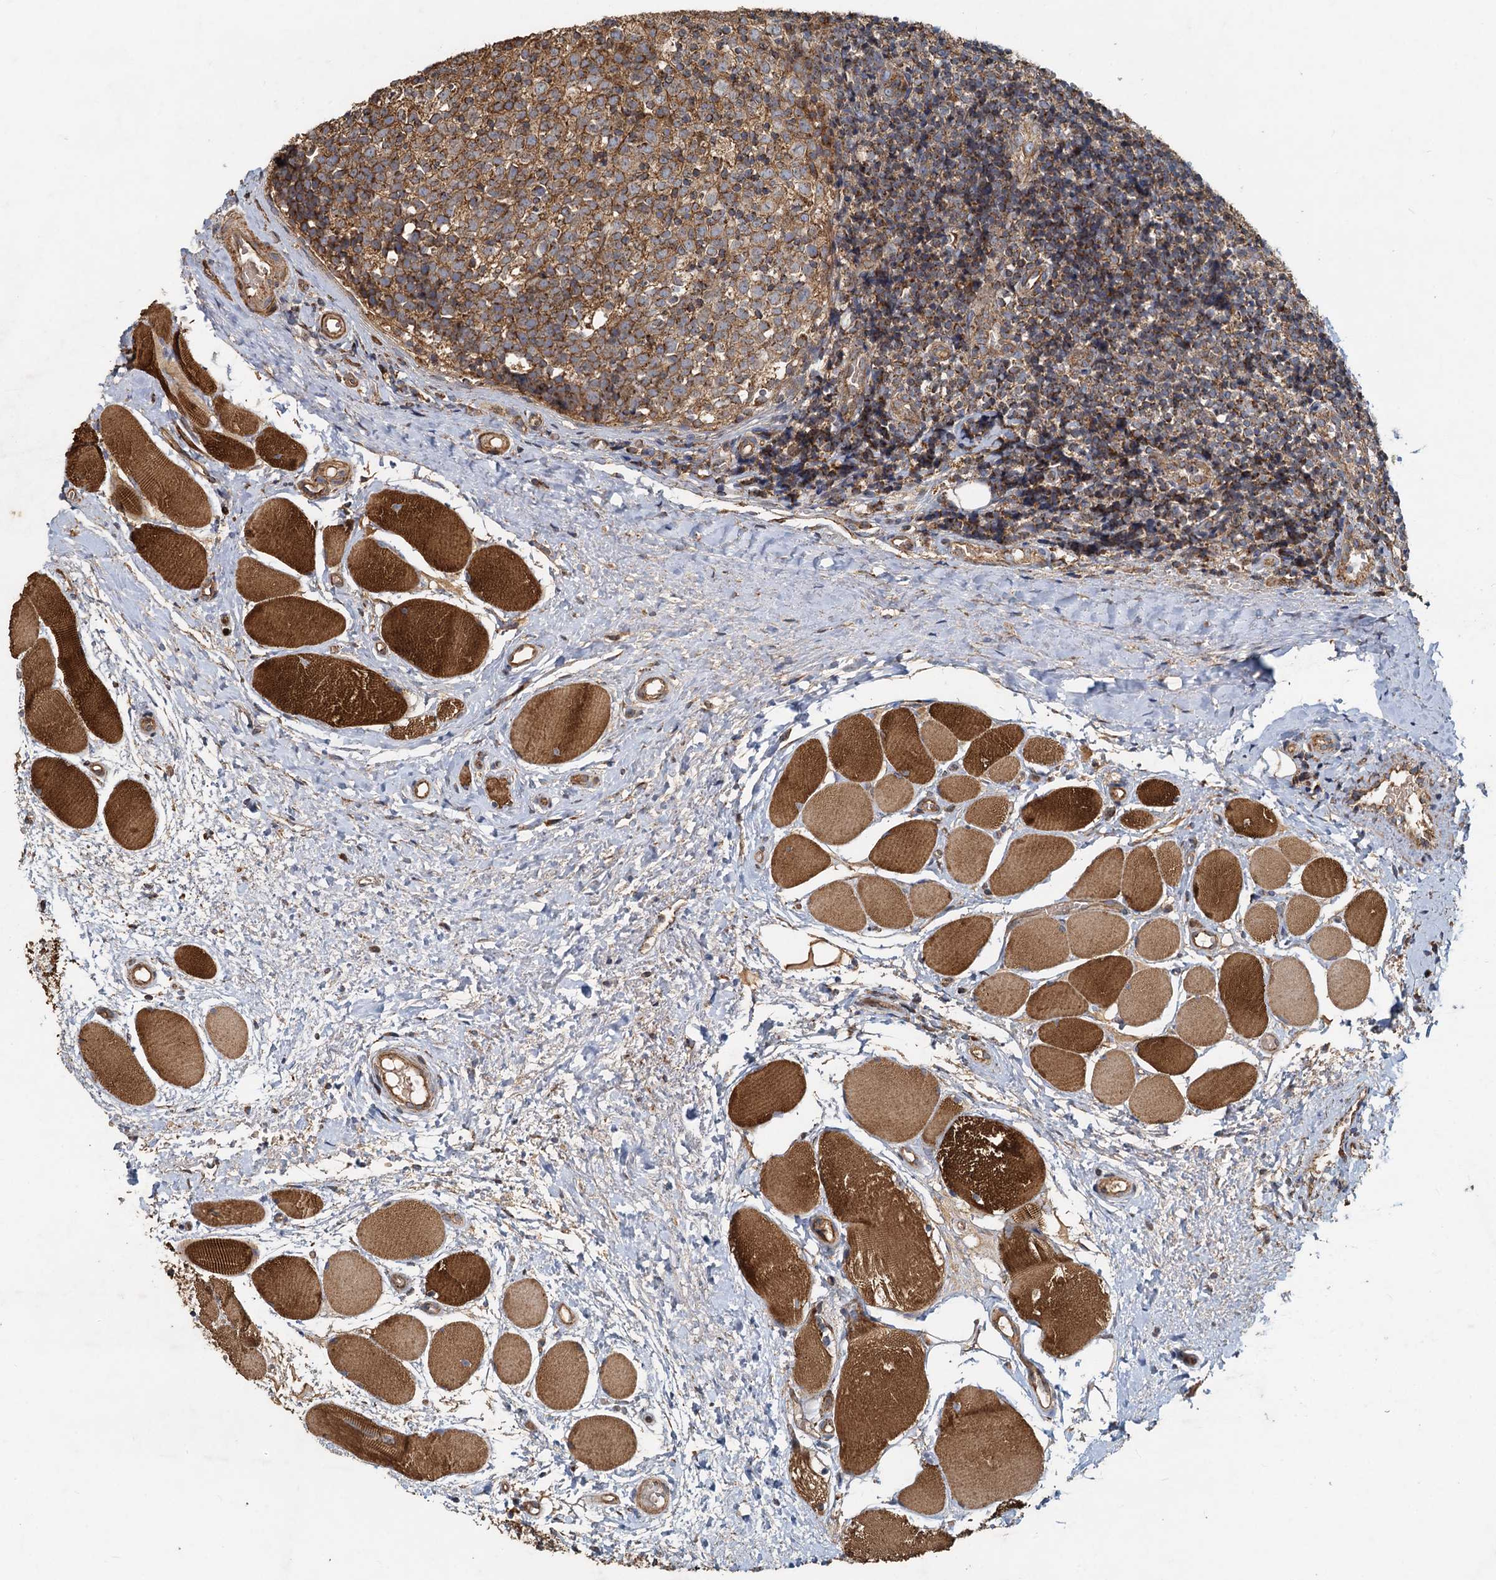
{"staining": {"intensity": "moderate", "quantity": ">75%", "location": "cytoplasmic/membranous"}, "tissue": "tonsil", "cell_type": "Germinal center cells", "image_type": "normal", "snomed": [{"axis": "morphology", "description": "Normal tissue, NOS"}, {"axis": "topography", "description": "Tonsil"}], "caption": "Immunohistochemistry of unremarkable tonsil displays medium levels of moderate cytoplasmic/membranous expression in approximately >75% of germinal center cells.", "gene": "SDS", "patient": {"sex": "female", "age": 19}}